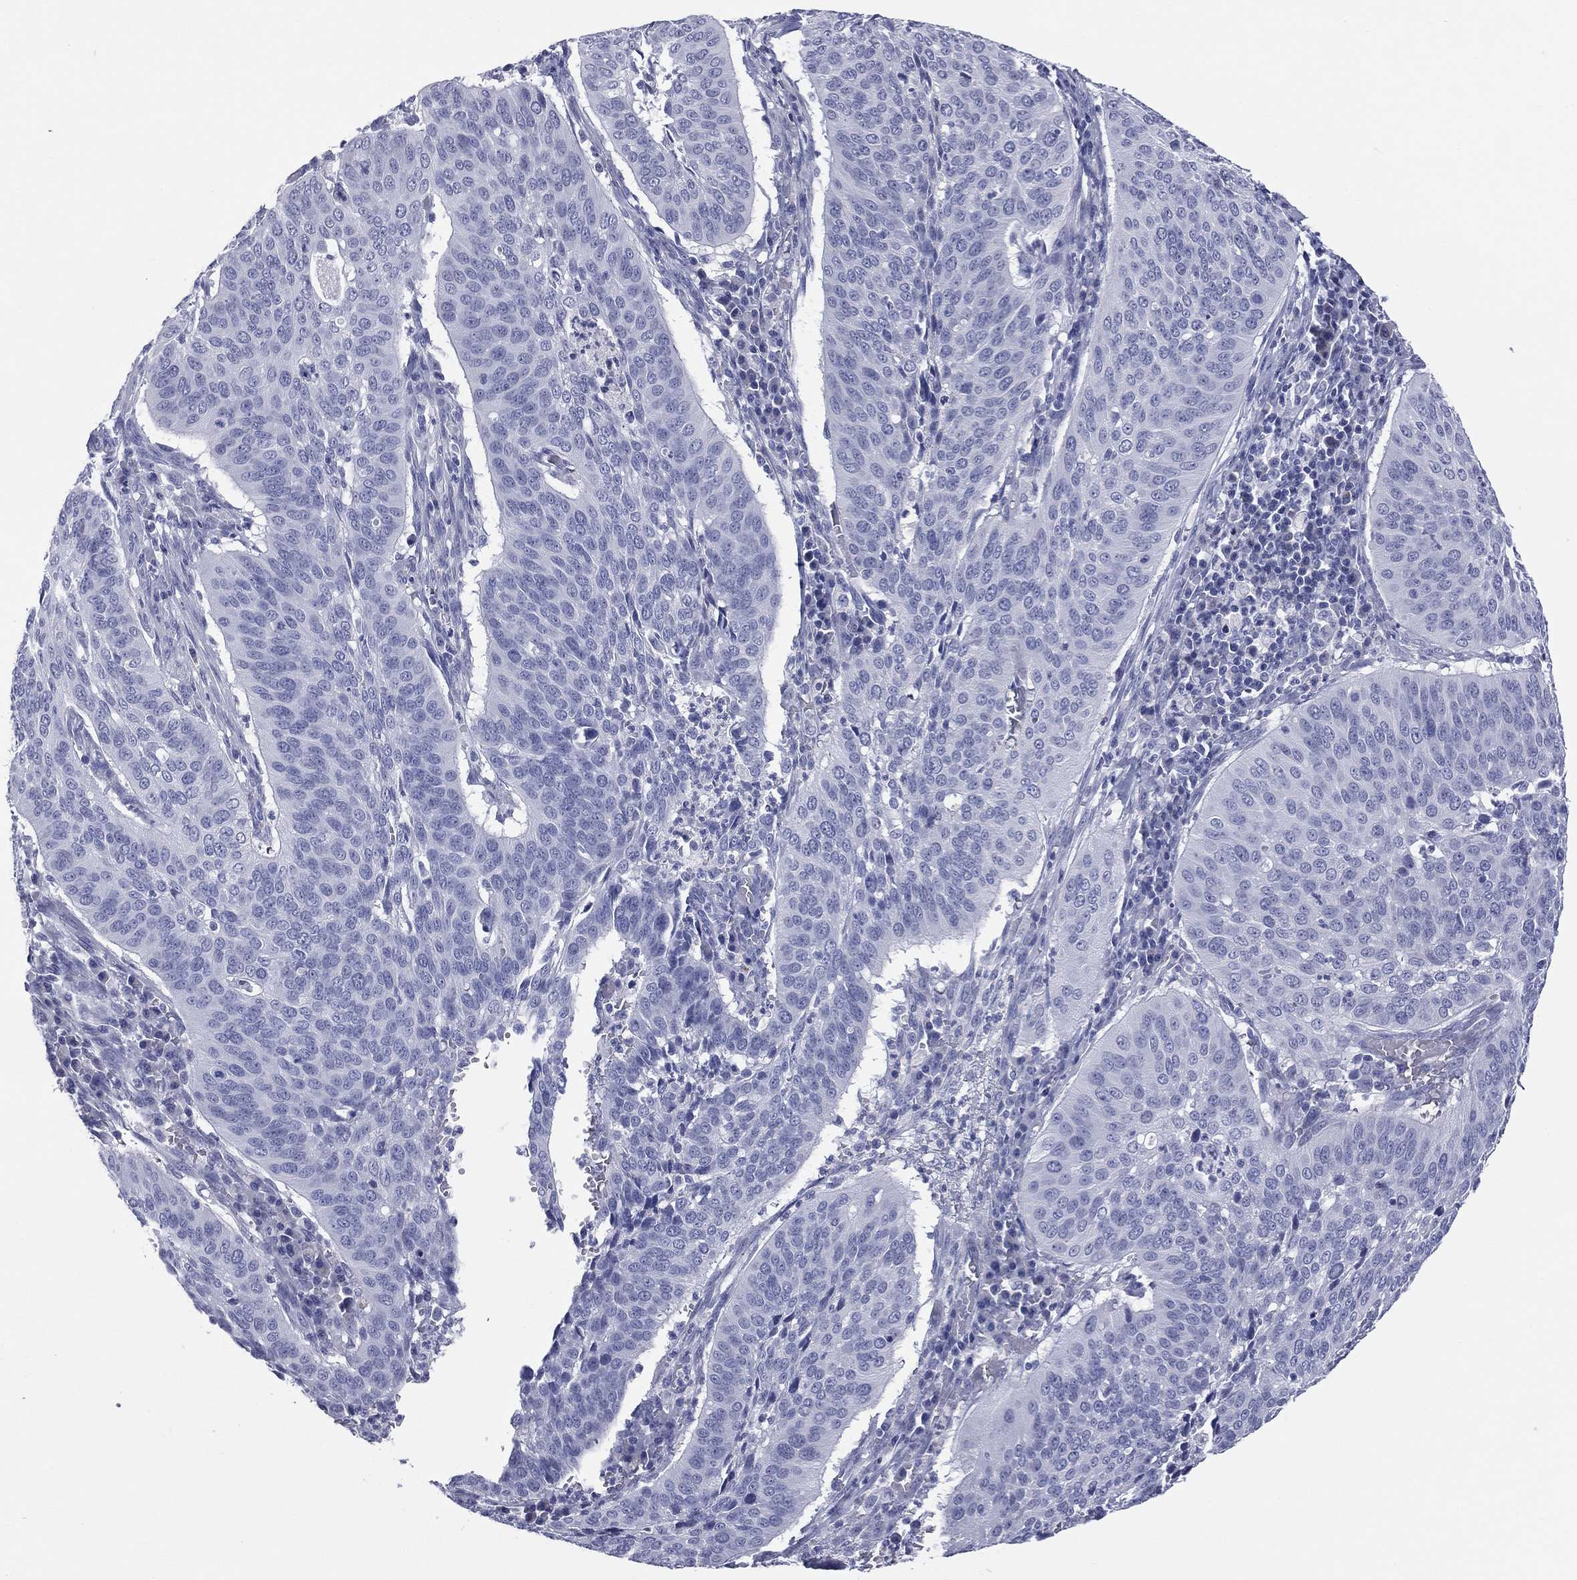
{"staining": {"intensity": "negative", "quantity": "none", "location": "none"}, "tissue": "cervical cancer", "cell_type": "Tumor cells", "image_type": "cancer", "snomed": [{"axis": "morphology", "description": "Normal tissue, NOS"}, {"axis": "morphology", "description": "Squamous cell carcinoma, NOS"}, {"axis": "topography", "description": "Cervix"}], "caption": "An immunohistochemistry micrograph of cervical cancer is shown. There is no staining in tumor cells of cervical cancer. Nuclei are stained in blue.", "gene": "MLN", "patient": {"sex": "female", "age": 39}}